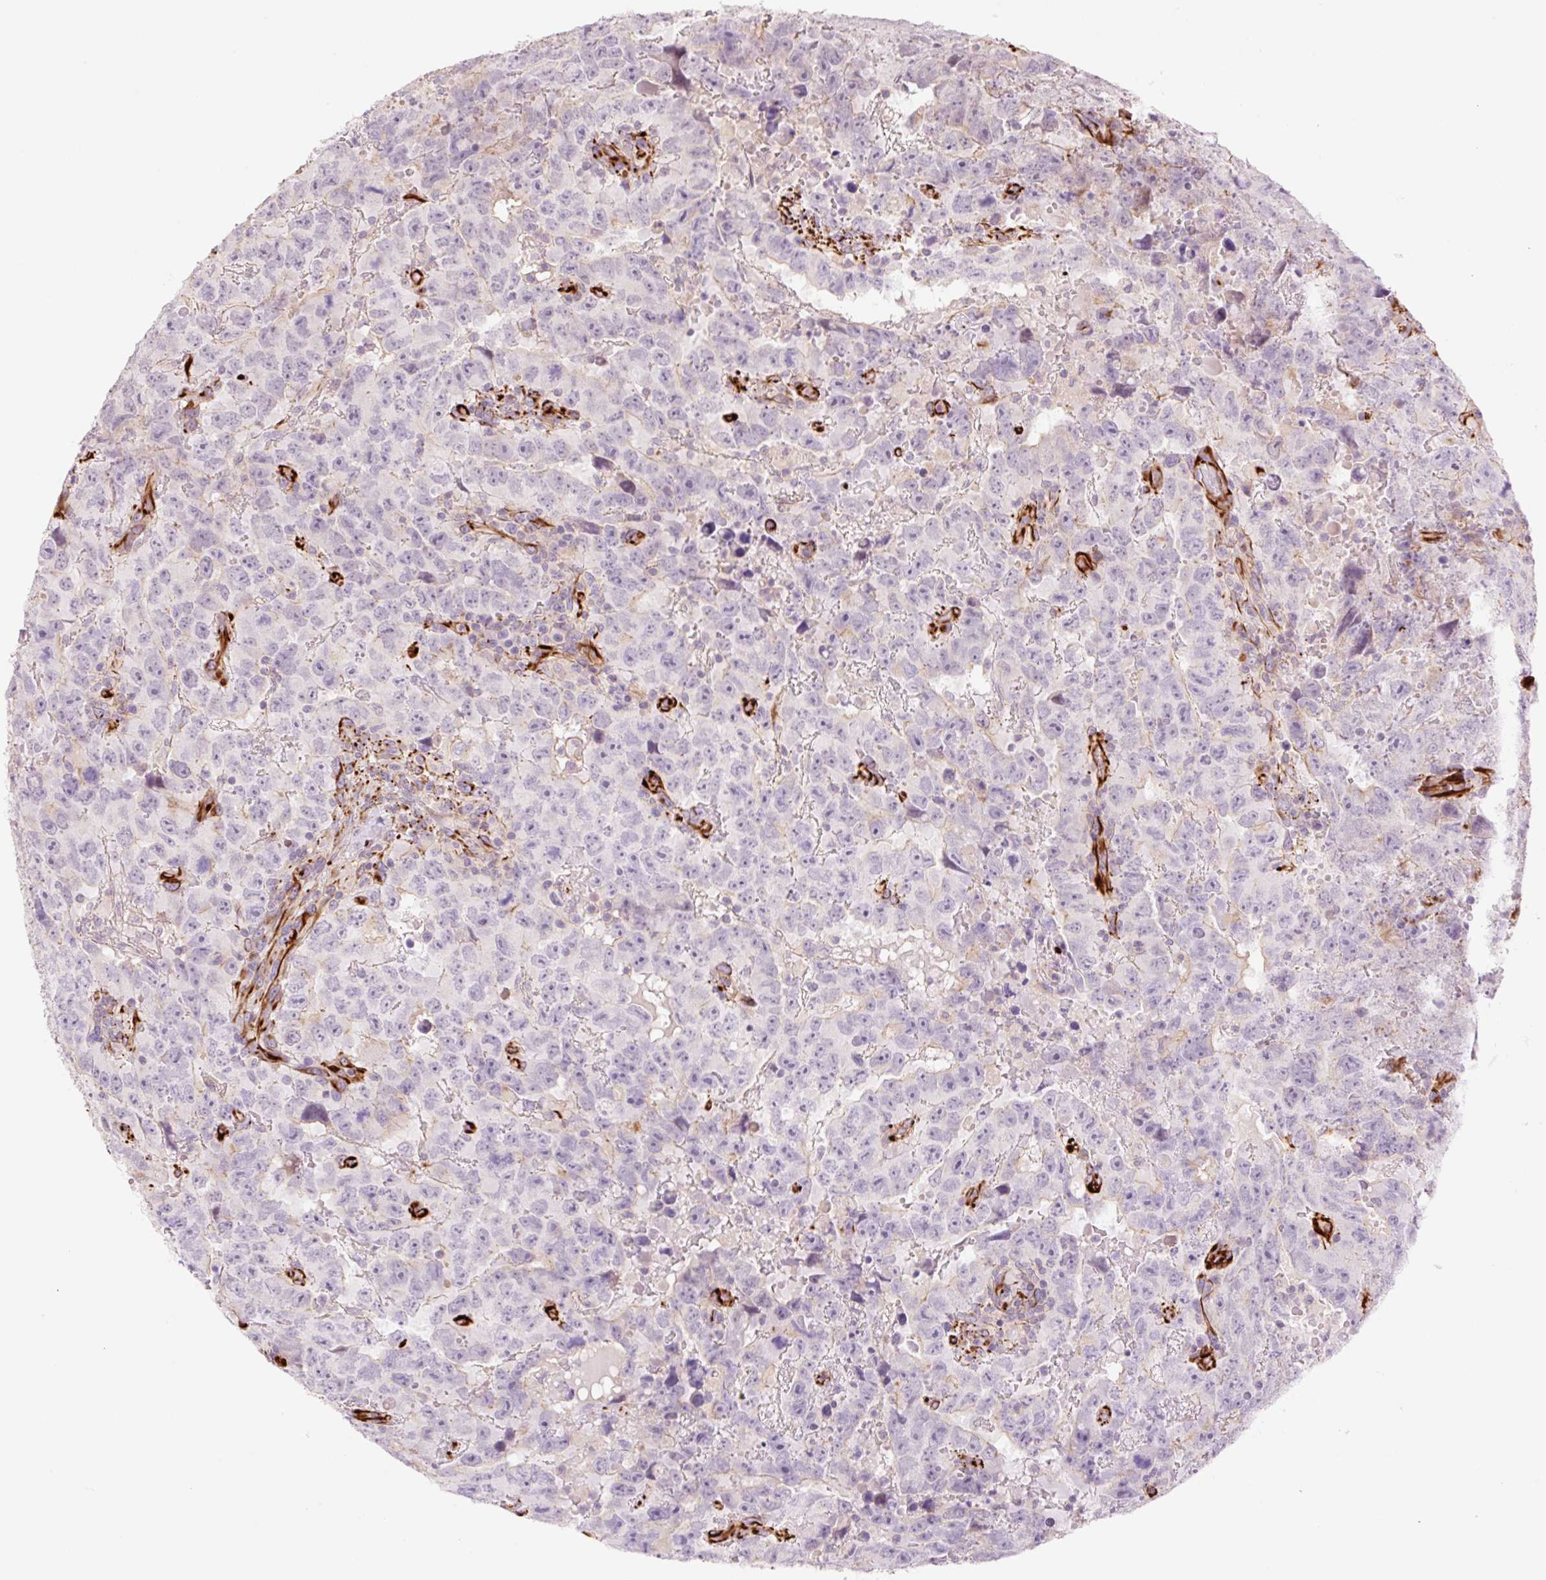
{"staining": {"intensity": "negative", "quantity": "none", "location": "none"}, "tissue": "testis cancer", "cell_type": "Tumor cells", "image_type": "cancer", "snomed": [{"axis": "morphology", "description": "Carcinoma, Embryonal, NOS"}, {"axis": "topography", "description": "Testis"}], "caption": "Micrograph shows no protein expression in tumor cells of testis cancer (embryonal carcinoma) tissue.", "gene": "ZFYVE21", "patient": {"sex": "male", "age": 24}}